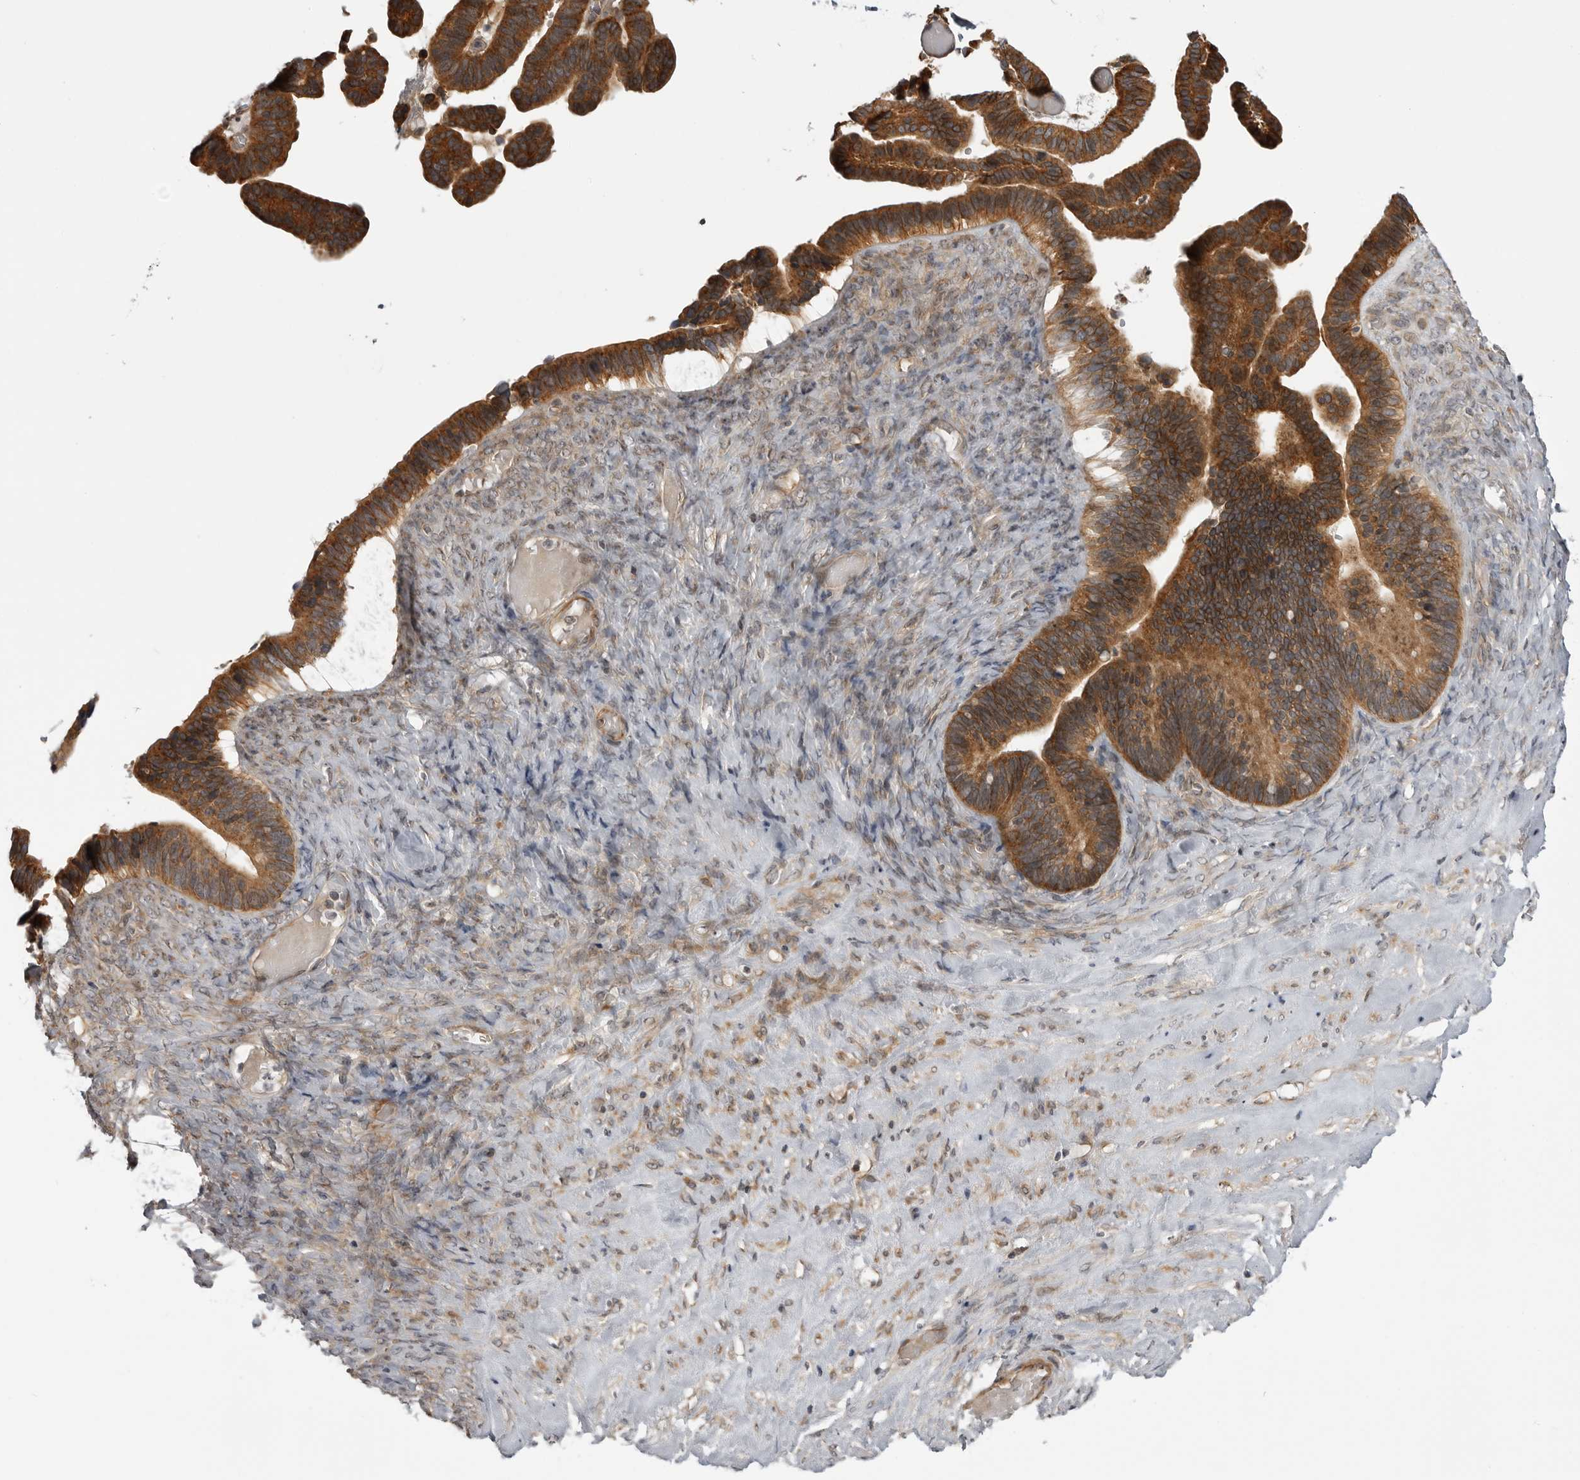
{"staining": {"intensity": "strong", "quantity": ">75%", "location": "cytoplasmic/membranous"}, "tissue": "ovarian cancer", "cell_type": "Tumor cells", "image_type": "cancer", "snomed": [{"axis": "morphology", "description": "Cystadenocarcinoma, serous, NOS"}, {"axis": "topography", "description": "Ovary"}], "caption": "A histopathology image showing strong cytoplasmic/membranous expression in approximately >75% of tumor cells in ovarian cancer, as visualized by brown immunohistochemical staining.", "gene": "LRRC45", "patient": {"sex": "female", "age": 56}}